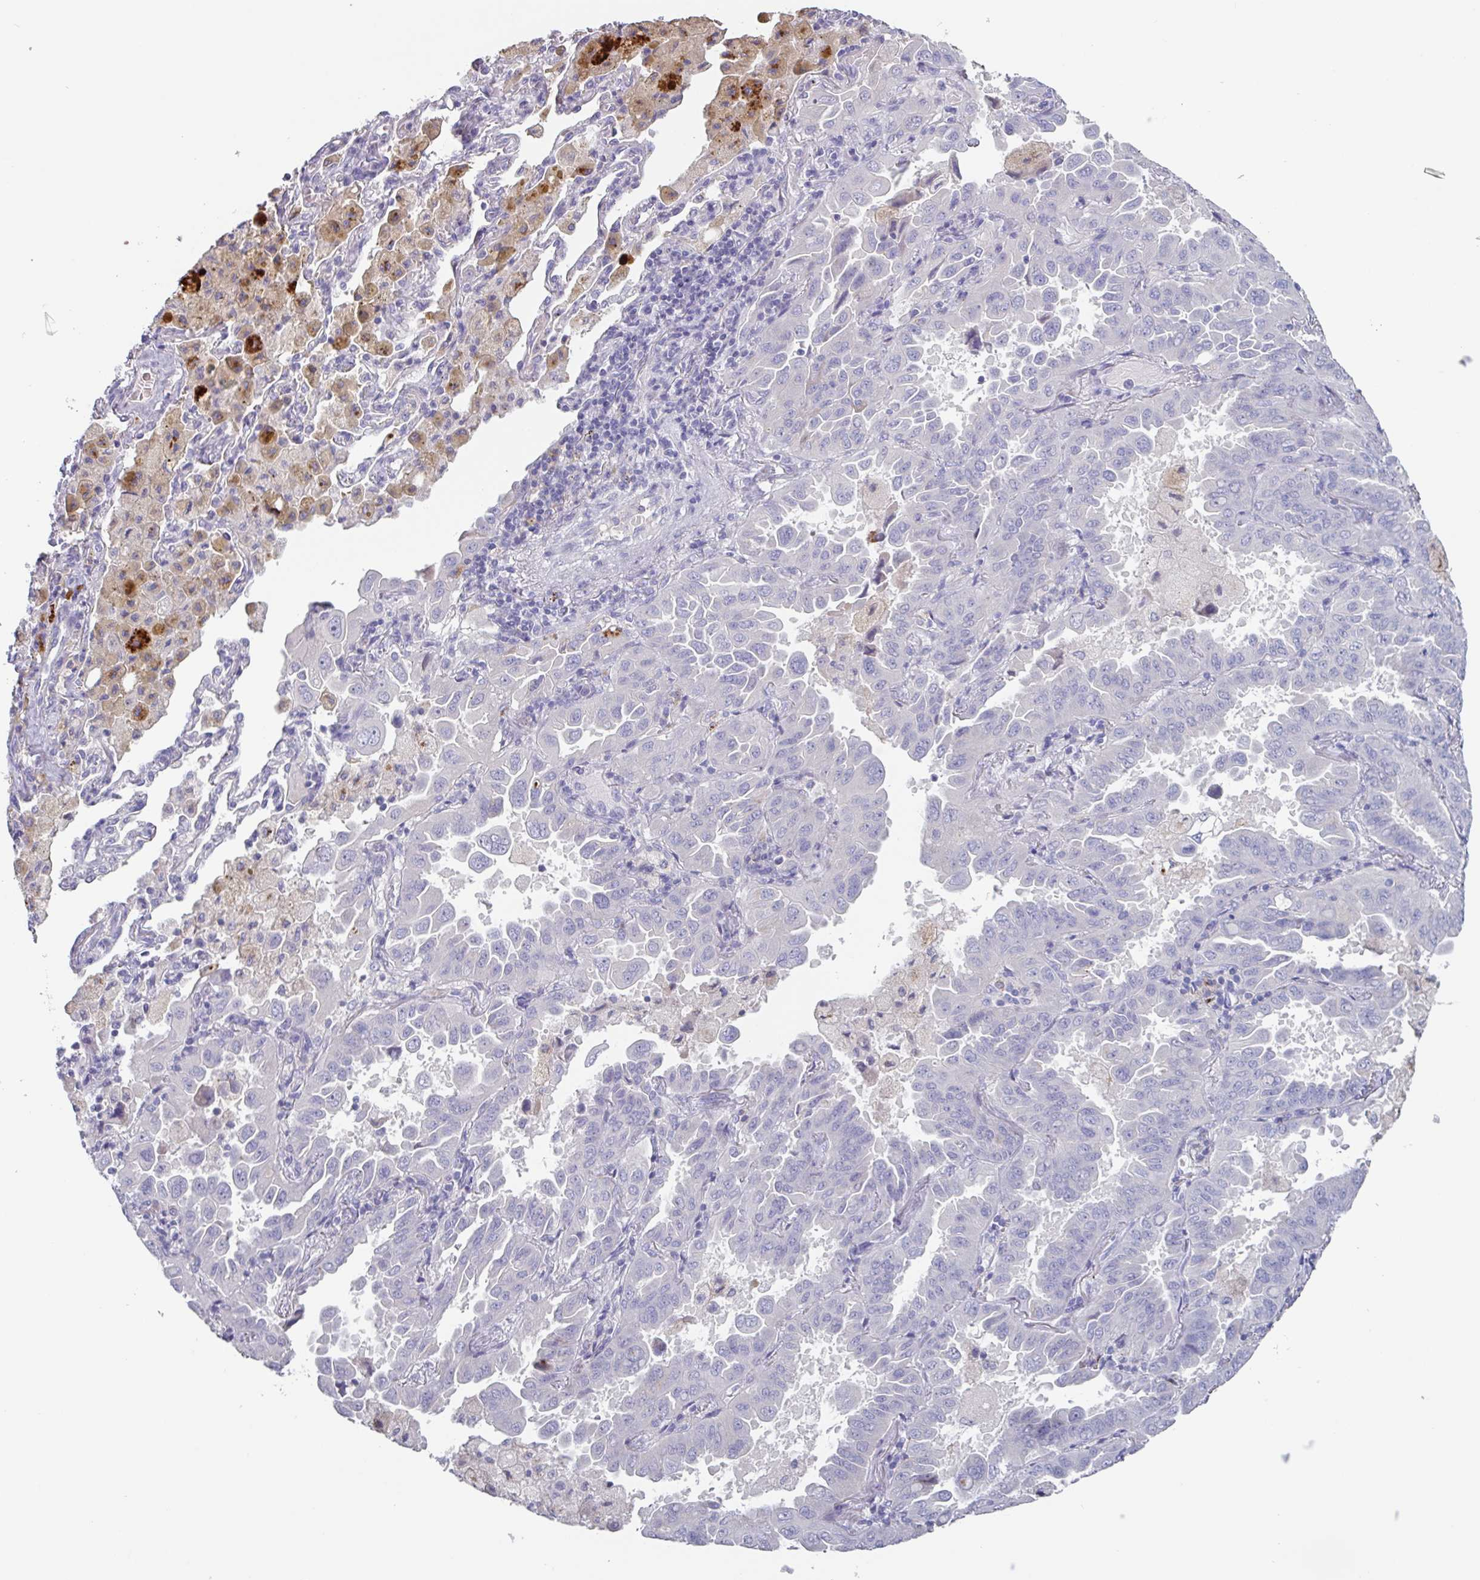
{"staining": {"intensity": "negative", "quantity": "none", "location": "none"}, "tissue": "lung cancer", "cell_type": "Tumor cells", "image_type": "cancer", "snomed": [{"axis": "morphology", "description": "Adenocarcinoma, NOS"}, {"axis": "topography", "description": "Lung"}], "caption": "IHC micrograph of neoplastic tissue: human lung cancer stained with DAB shows no significant protein positivity in tumor cells.", "gene": "OR2T10", "patient": {"sex": "male", "age": 64}}